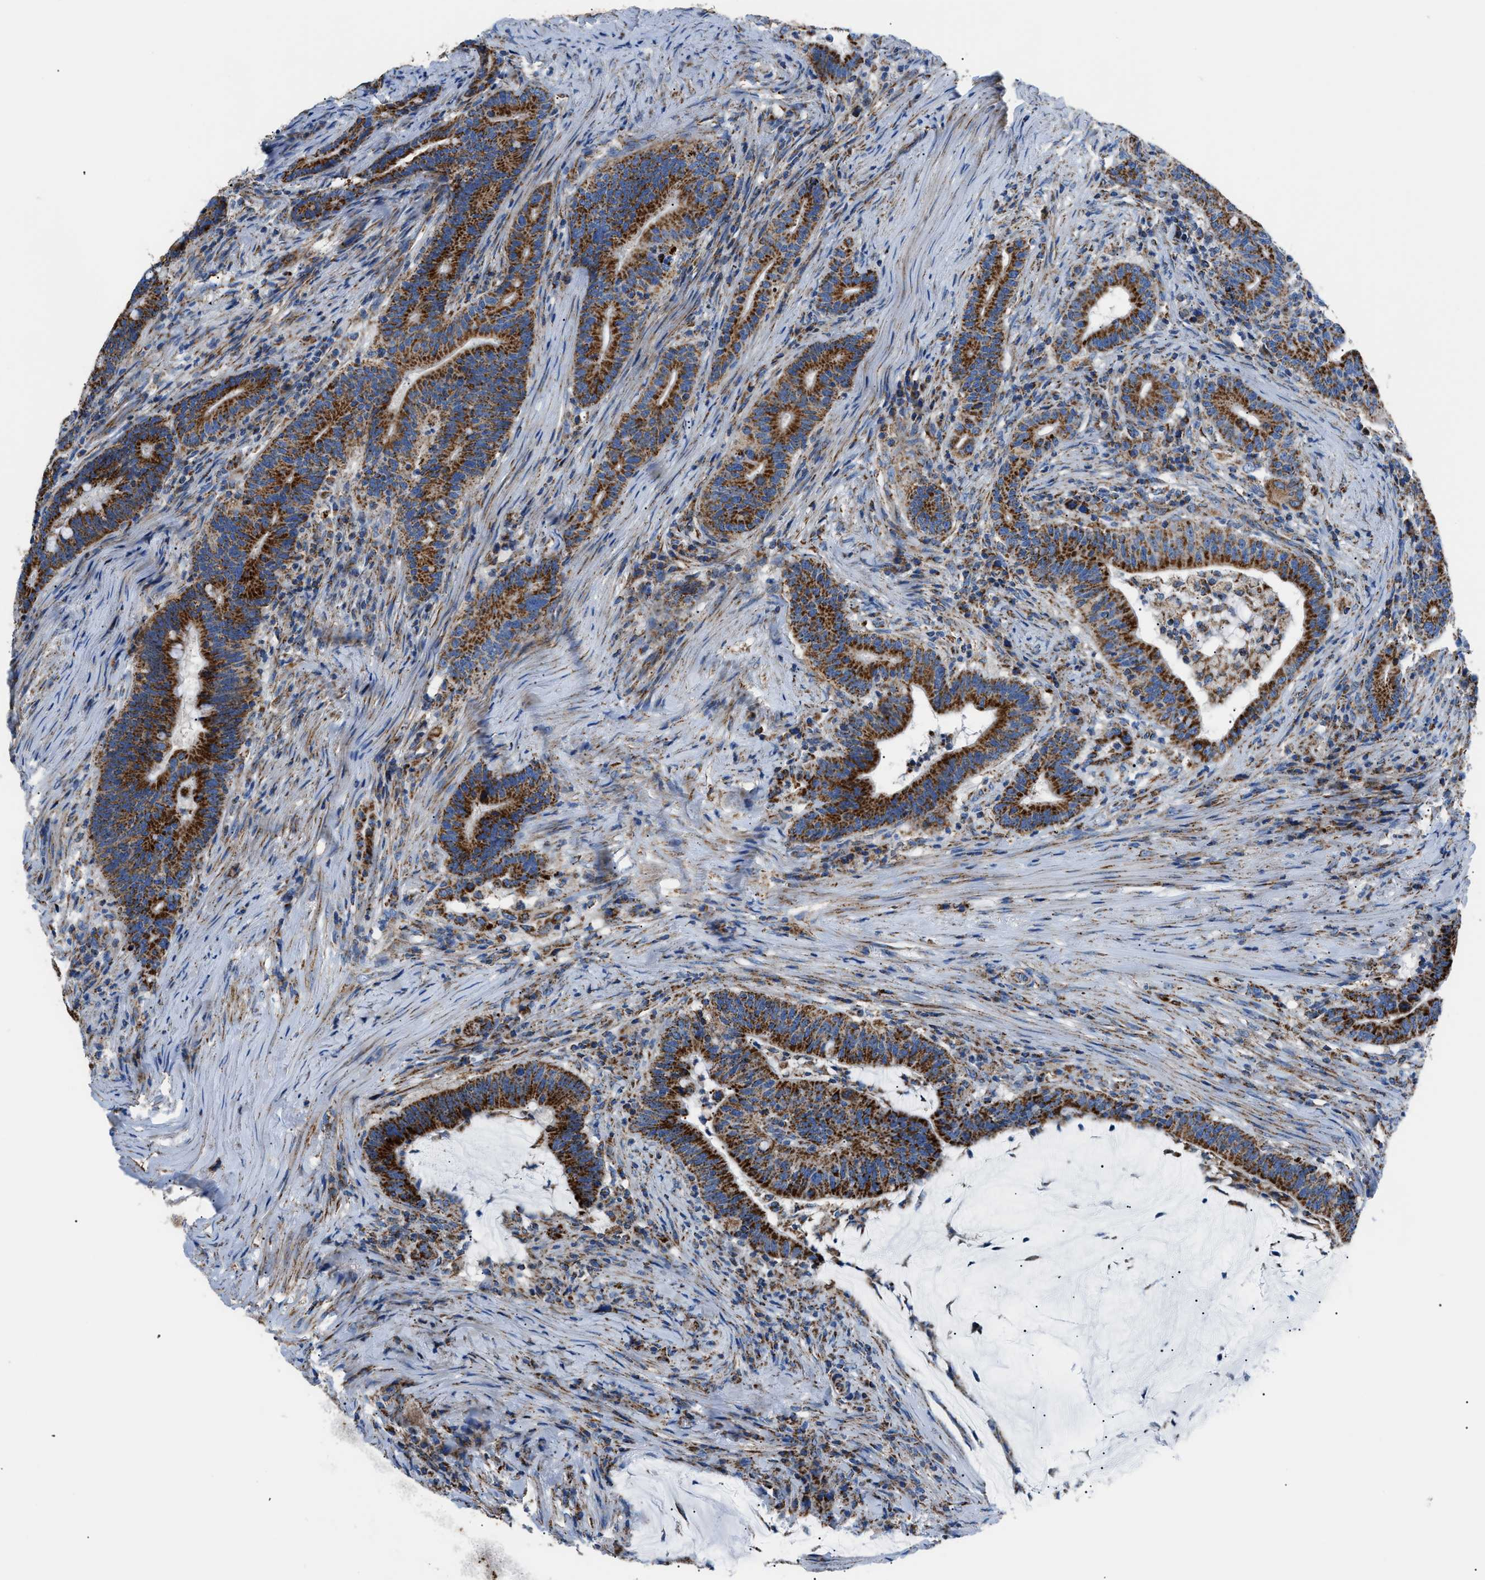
{"staining": {"intensity": "strong", "quantity": ">75%", "location": "cytoplasmic/membranous"}, "tissue": "colorectal cancer", "cell_type": "Tumor cells", "image_type": "cancer", "snomed": [{"axis": "morphology", "description": "Normal tissue, NOS"}, {"axis": "morphology", "description": "Adenocarcinoma, NOS"}, {"axis": "topography", "description": "Colon"}], "caption": "DAB (3,3'-diaminobenzidine) immunohistochemical staining of colorectal cancer (adenocarcinoma) shows strong cytoplasmic/membranous protein staining in about >75% of tumor cells.", "gene": "PHB2", "patient": {"sex": "female", "age": 66}}